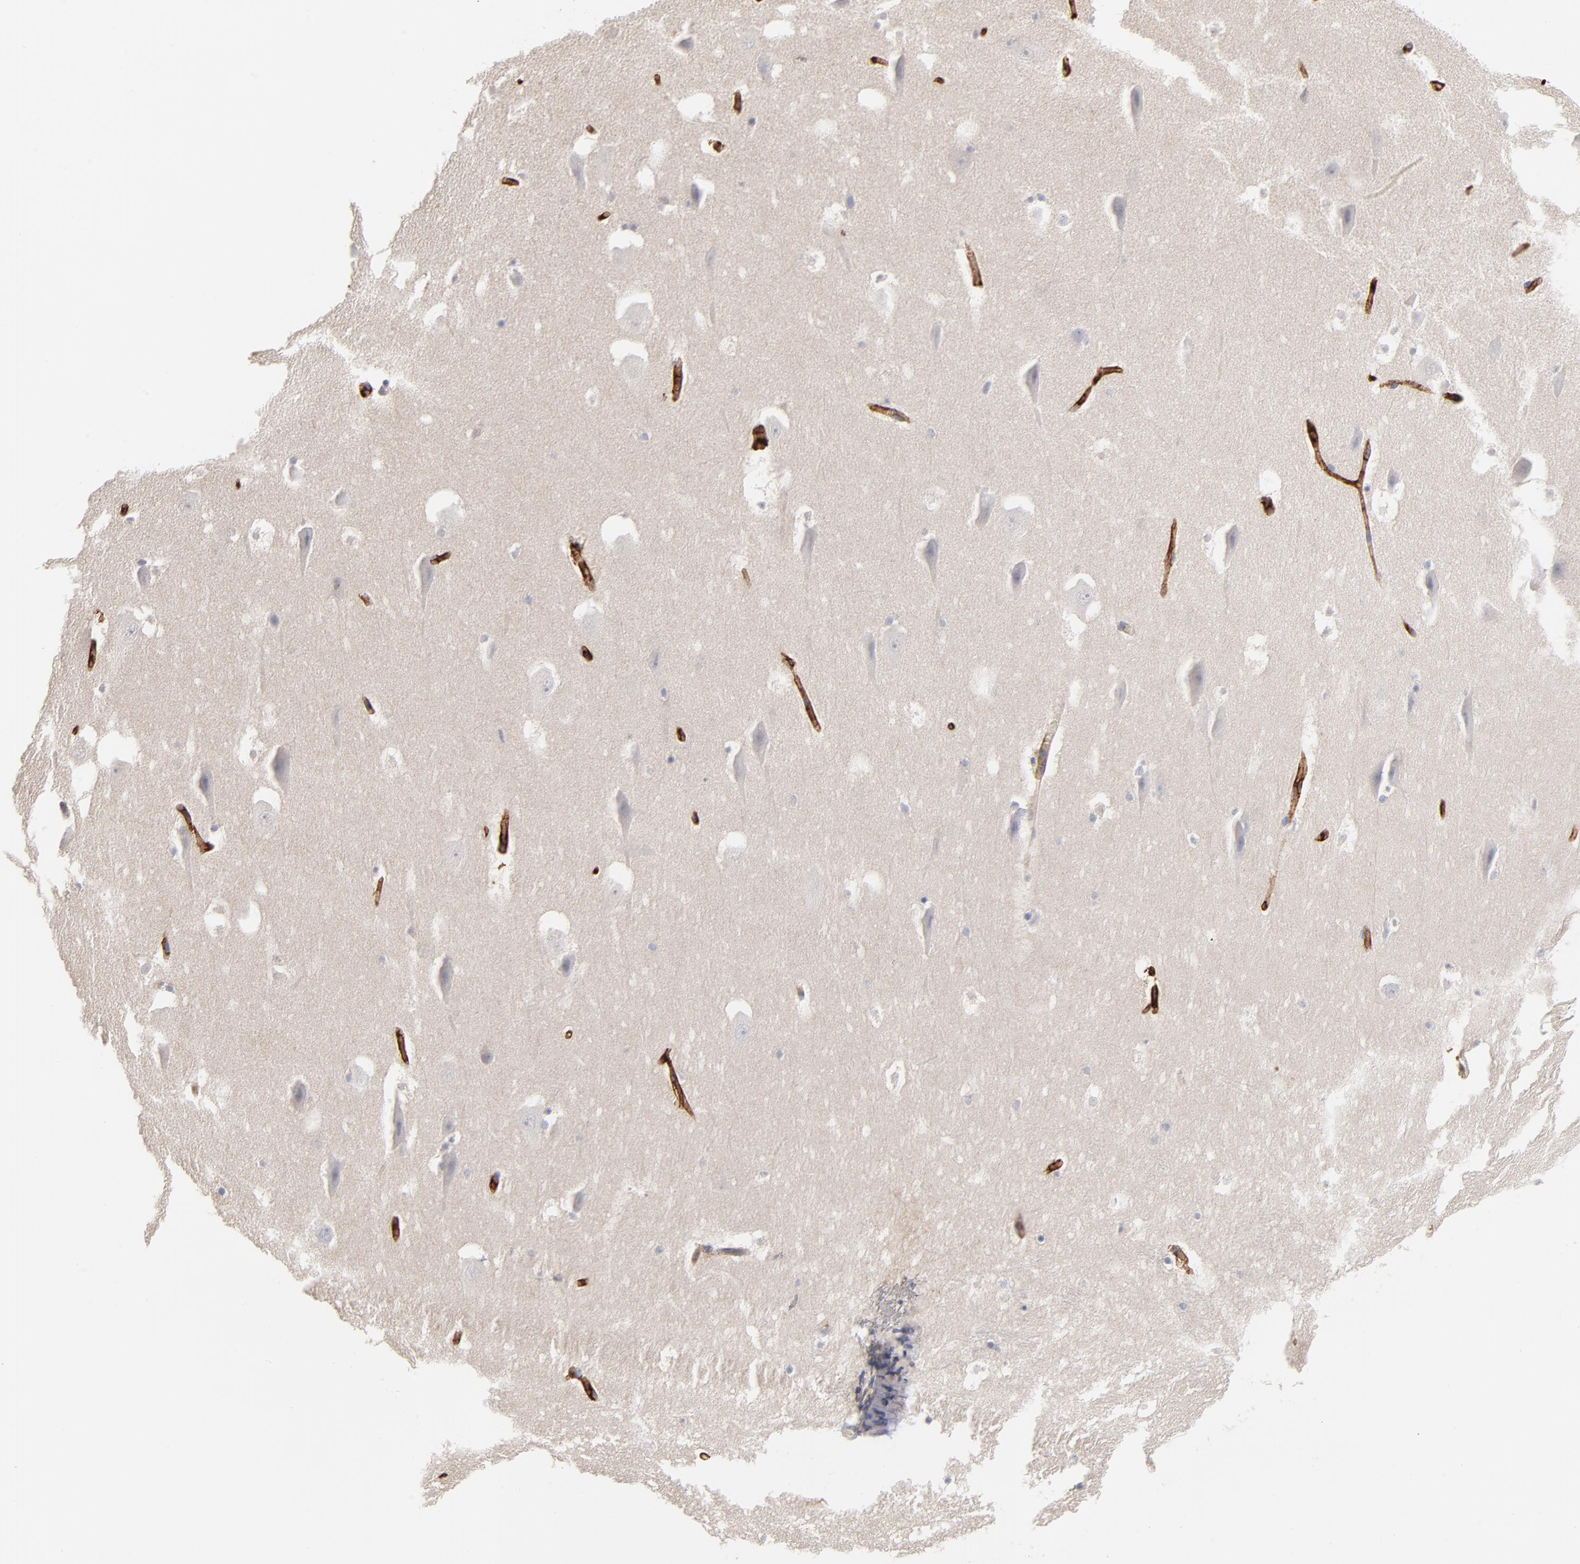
{"staining": {"intensity": "negative", "quantity": "none", "location": "none"}, "tissue": "hippocampus", "cell_type": "Glial cells", "image_type": "normal", "snomed": [{"axis": "morphology", "description": "Normal tissue, NOS"}, {"axis": "topography", "description": "Hippocampus"}], "caption": "This histopathology image is of benign hippocampus stained with IHC to label a protein in brown with the nuclei are counter-stained blue. There is no expression in glial cells. (Brightfield microscopy of DAB (3,3'-diaminobenzidine) immunohistochemistry at high magnification).", "gene": "SLC16A1", "patient": {"sex": "male", "age": 45}}